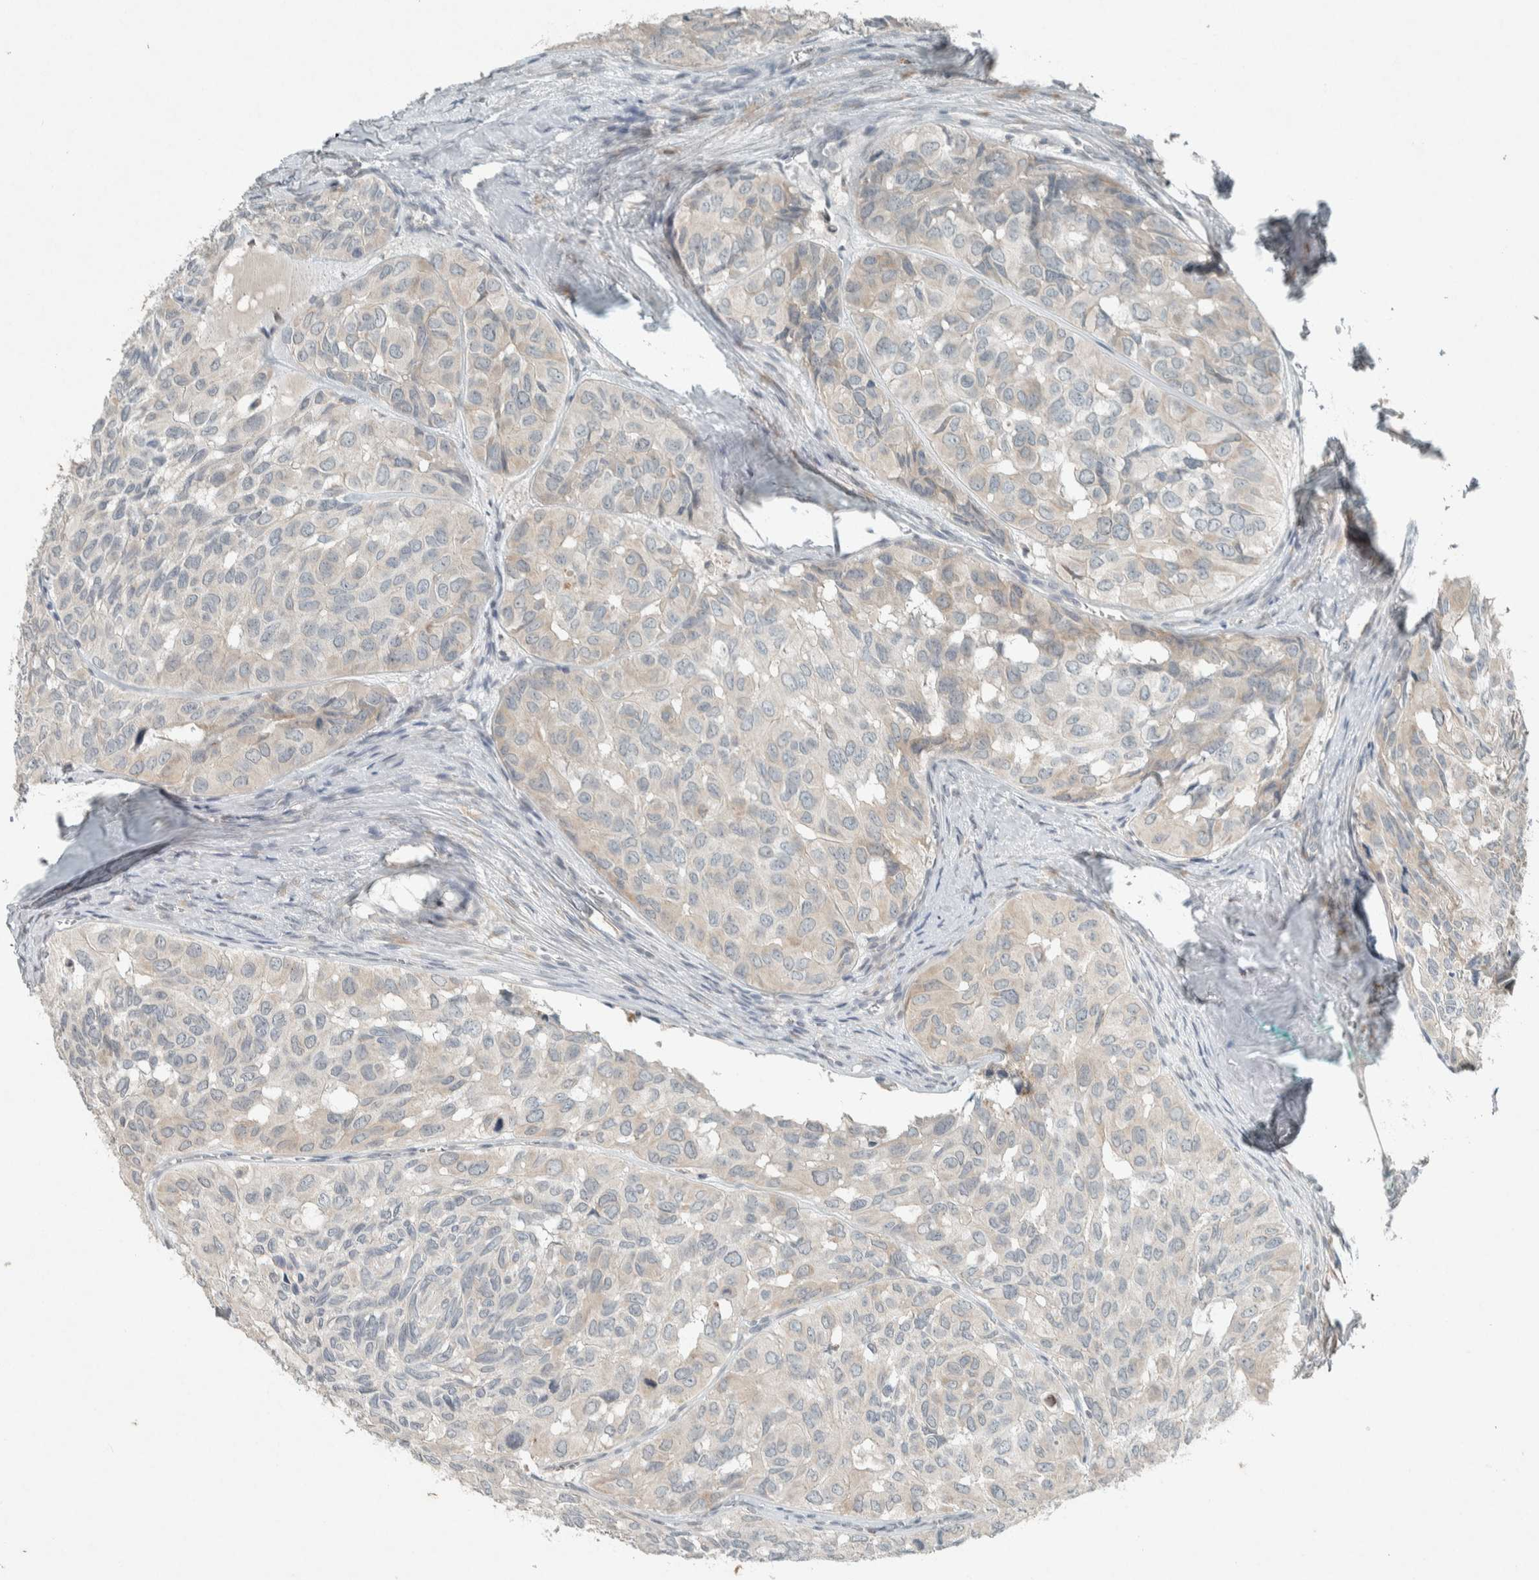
{"staining": {"intensity": "negative", "quantity": "none", "location": "none"}, "tissue": "head and neck cancer", "cell_type": "Tumor cells", "image_type": "cancer", "snomed": [{"axis": "morphology", "description": "Adenocarcinoma, NOS"}, {"axis": "topography", "description": "Salivary gland, NOS"}, {"axis": "topography", "description": "Head-Neck"}], "caption": "Immunohistochemistry of adenocarcinoma (head and neck) shows no positivity in tumor cells. (Immunohistochemistry, brightfield microscopy, high magnification).", "gene": "CERCAM", "patient": {"sex": "female", "age": 76}}